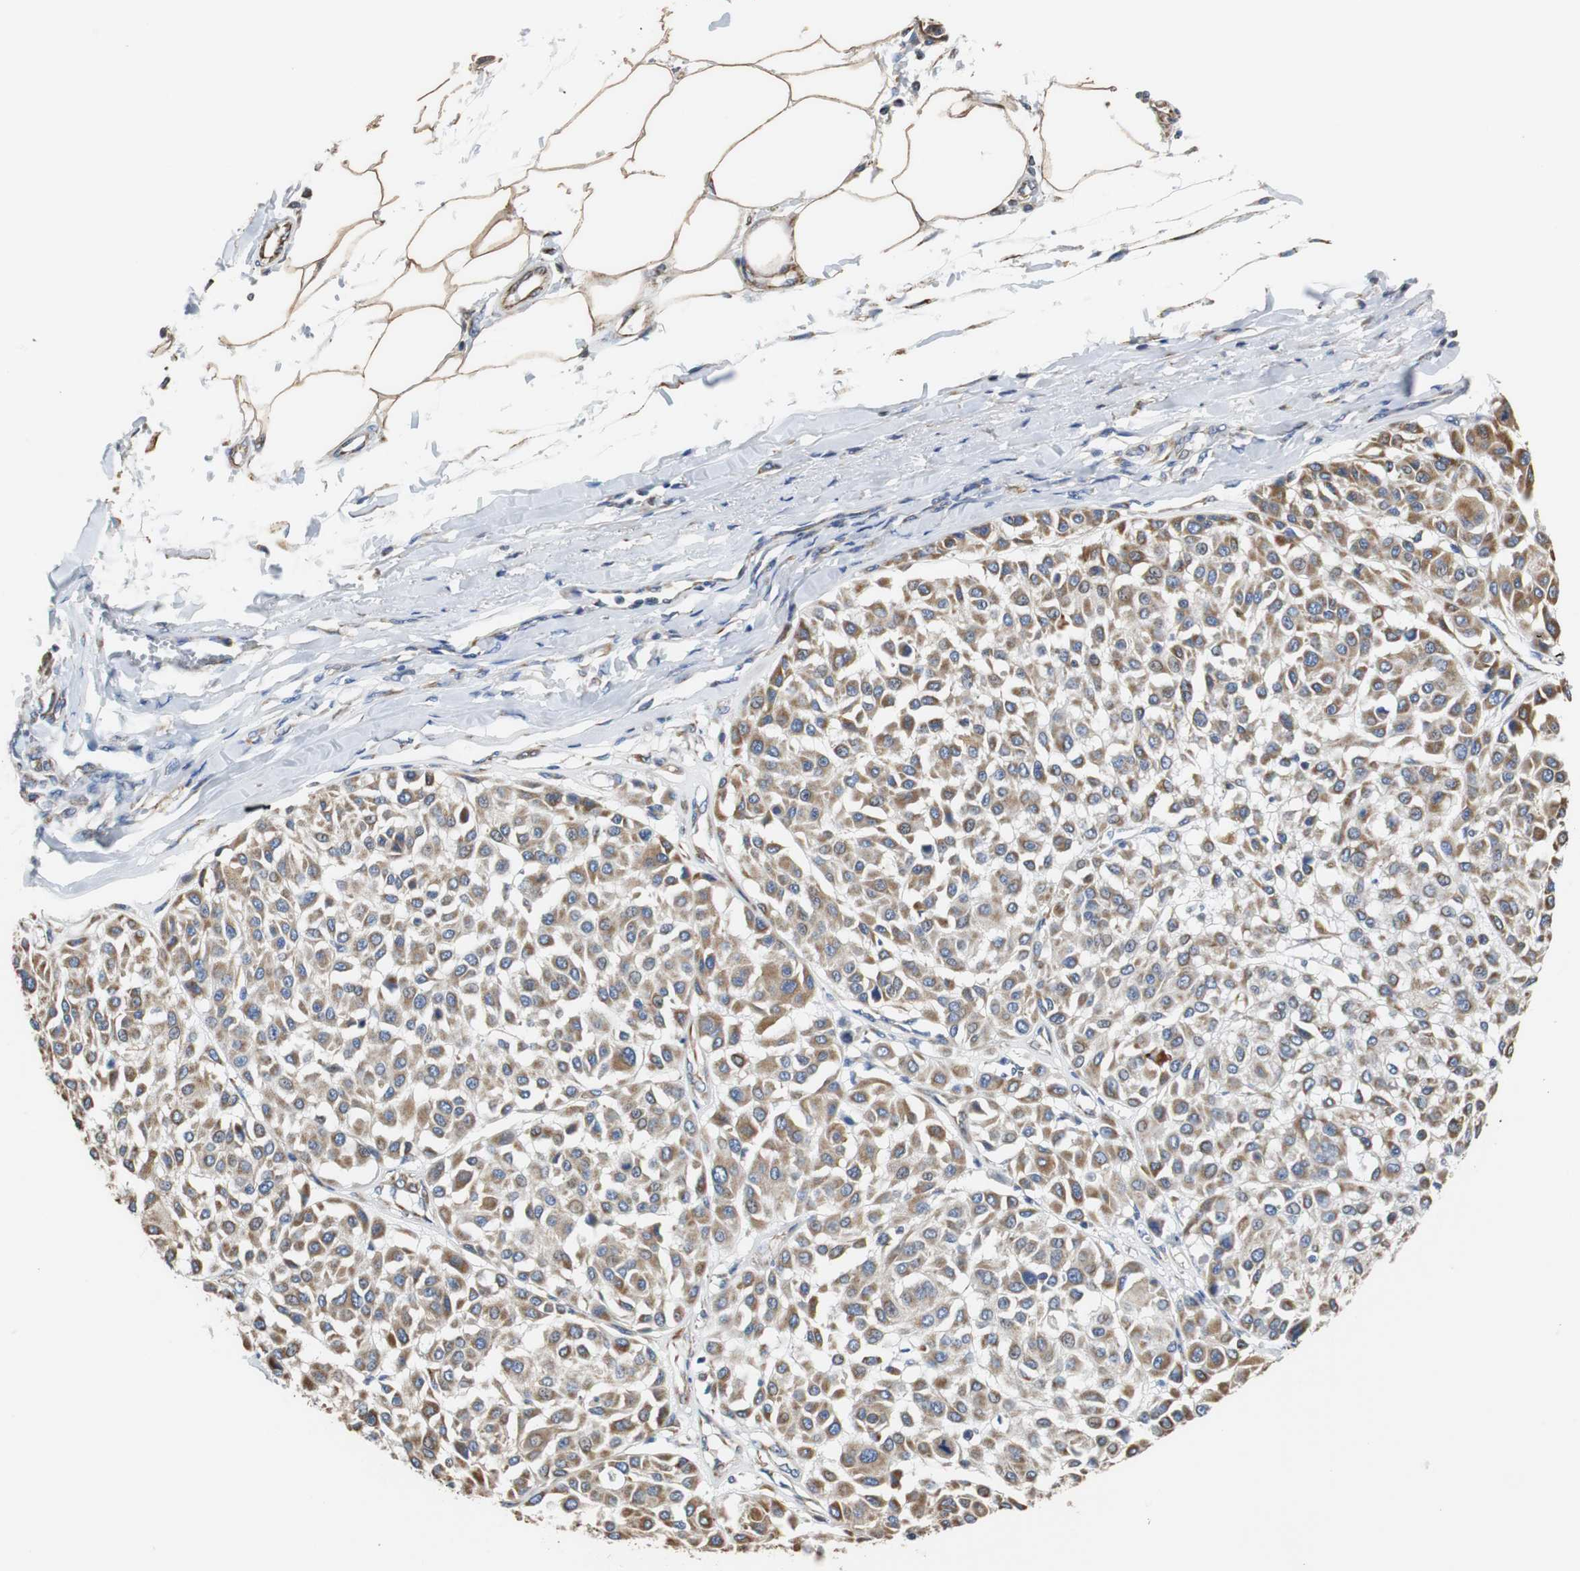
{"staining": {"intensity": "moderate", "quantity": ">75%", "location": "cytoplasmic/membranous"}, "tissue": "melanoma", "cell_type": "Tumor cells", "image_type": "cancer", "snomed": [{"axis": "morphology", "description": "Malignant melanoma, Metastatic site"}, {"axis": "topography", "description": "Soft tissue"}], "caption": "Melanoma stained with DAB (3,3'-diaminobenzidine) immunohistochemistry shows medium levels of moderate cytoplasmic/membranous expression in approximately >75% of tumor cells.", "gene": "PCK1", "patient": {"sex": "male", "age": 41}}